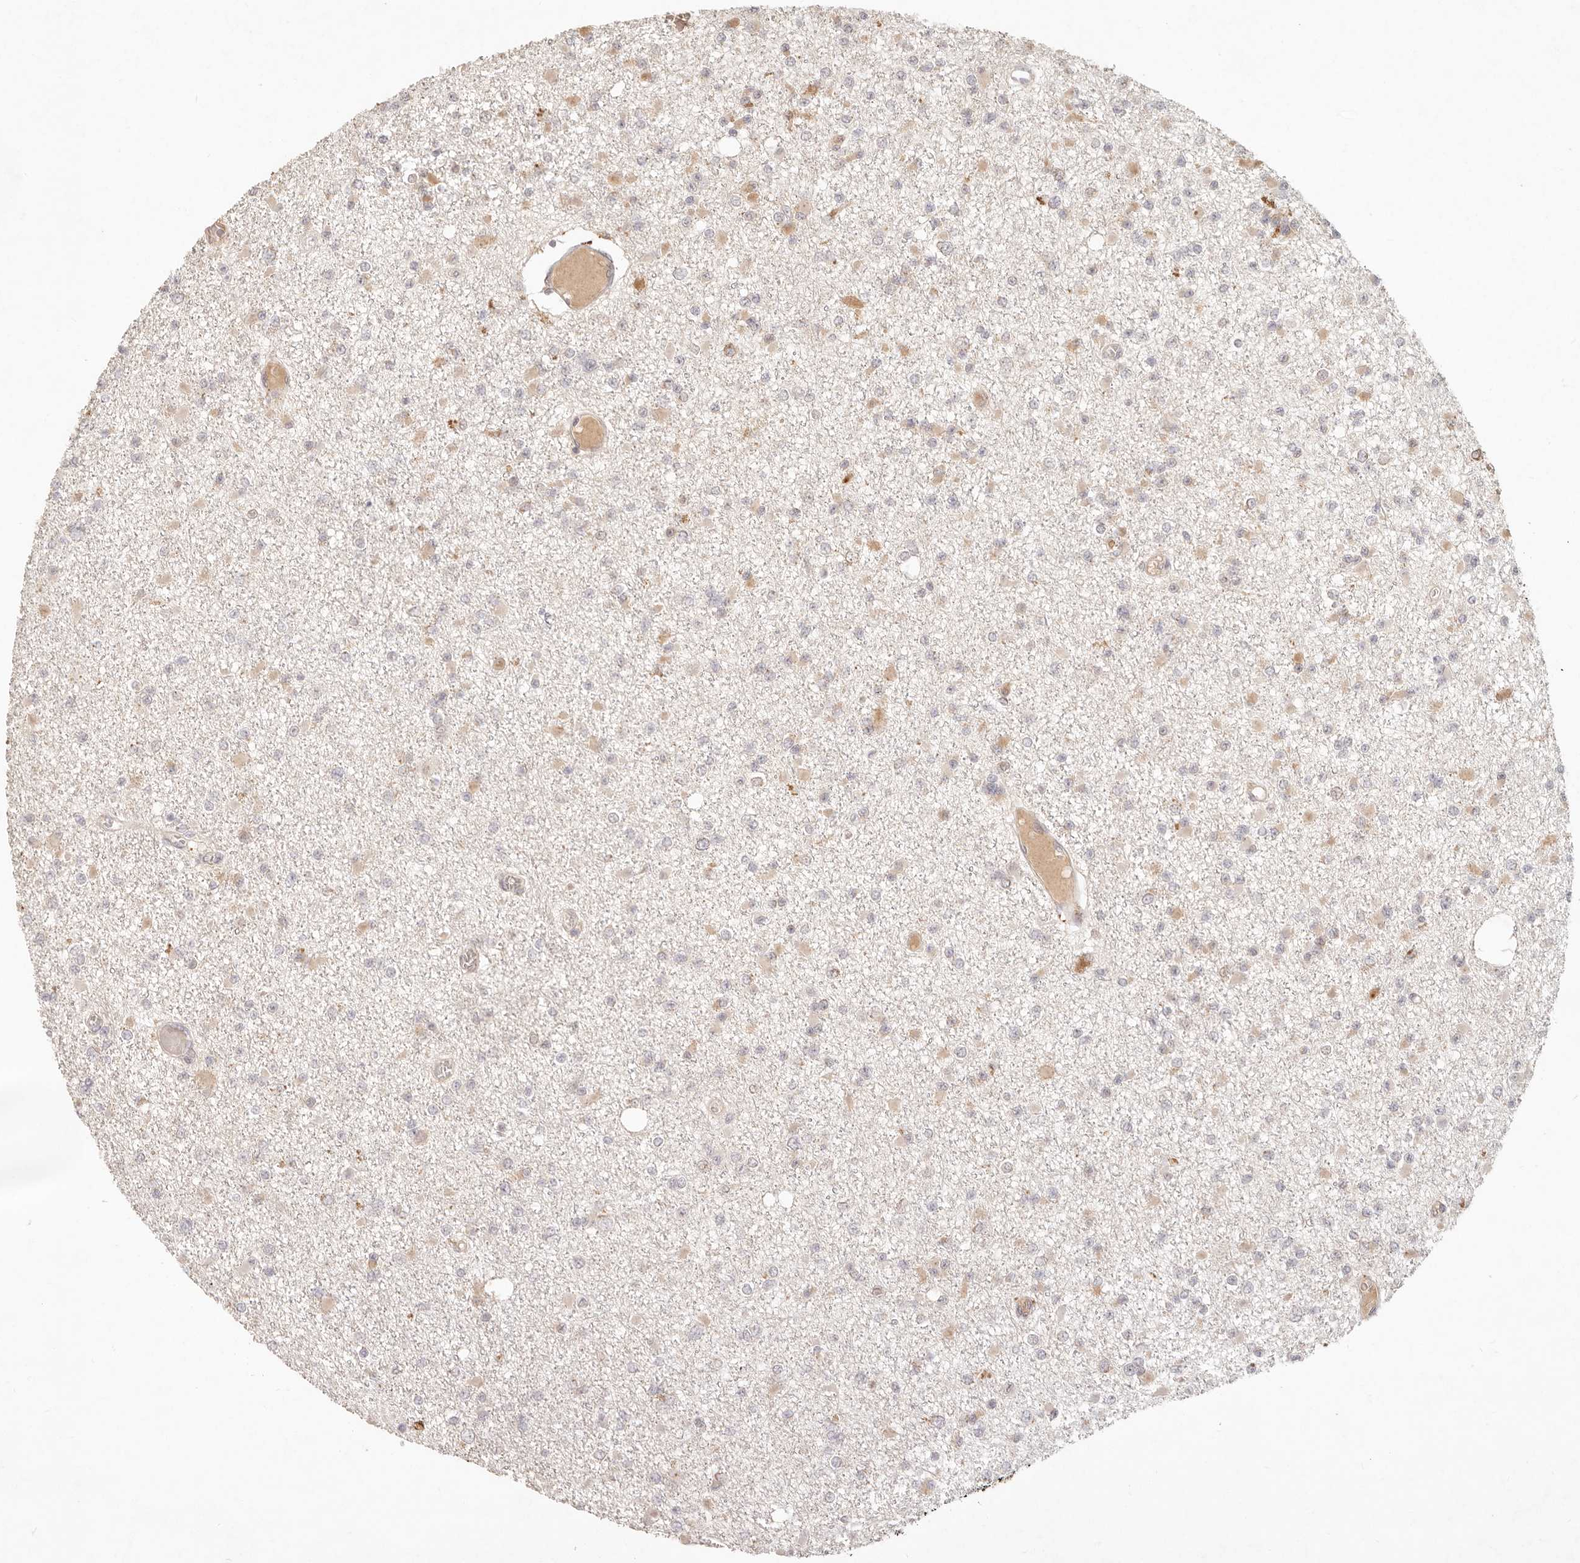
{"staining": {"intensity": "moderate", "quantity": "<25%", "location": "cytoplasmic/membranous"}, "tissue": "glioma", "cell_type": "Tumor cells", "image_type": "cancer", "snomed": [{"axis": "morphology", "description": "Glioma, malignant, Low grade"}, {"axis": "topography", "description": "Brain"}], "caption": "This is an image of immunohistochemistry (IHC) staining of glioma, which shows moderate expression in the cytoplasmic/membranous of tumor cells.", "gene": "C1orf127", "patient": {"sex": "female", "age": 22}}